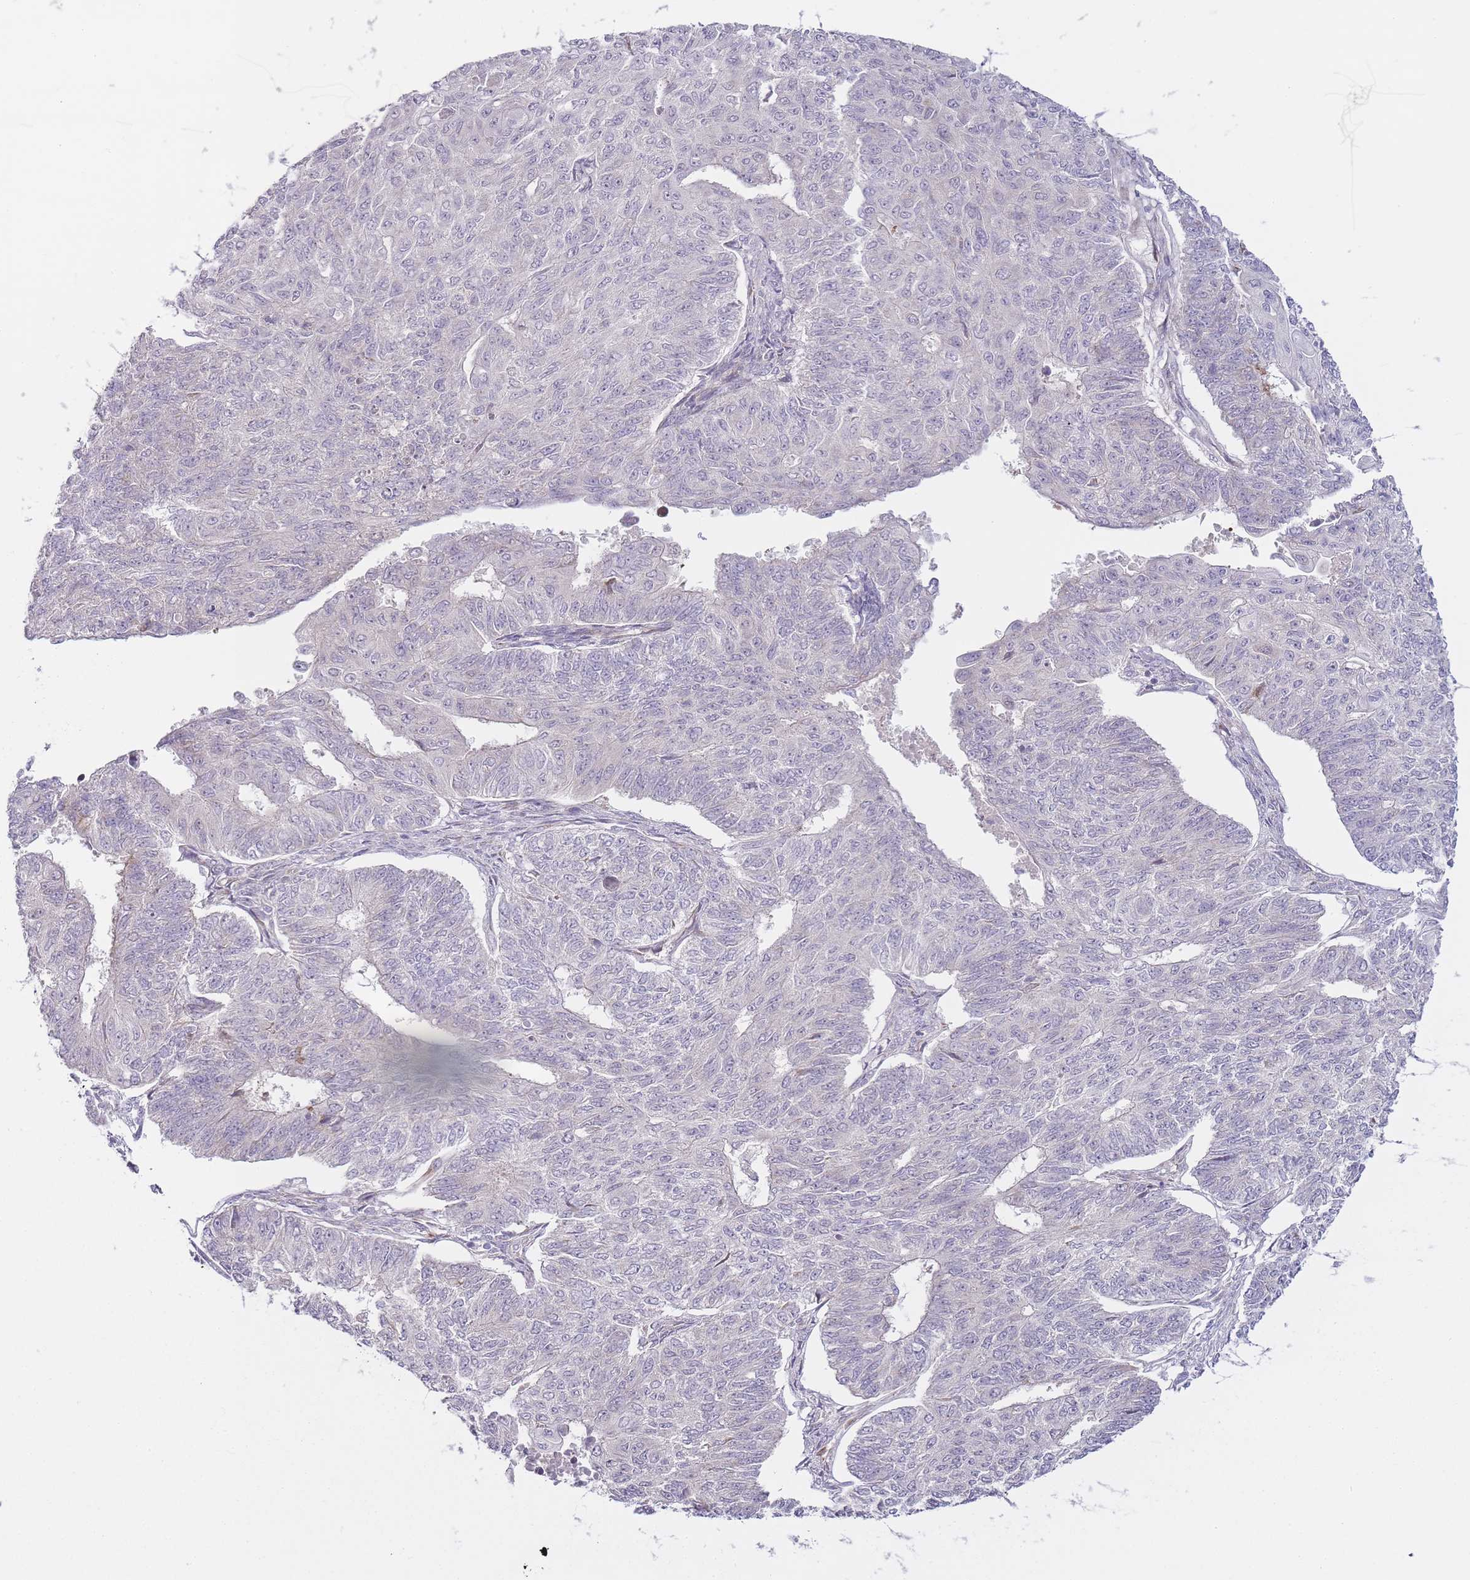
{"staining": {"intensity": "negative", "quantity": "none", "location": "none"}, "tissue": "endometrial cancer", "cell_type": "Tumor cells", "image_type": "cancer", "snomed": [{"axis": "morphology", "description": "Adenocarcinoma, NOS"}, {"axis": "topography", "description": "Endometrium"}], "caption": "A micrograph of endometrial adenocarcinoma stained for a protein reveals no brown staining in tumor cells.", "gene": "OGG1", "patient": {"sex": "female", "age": 32}}